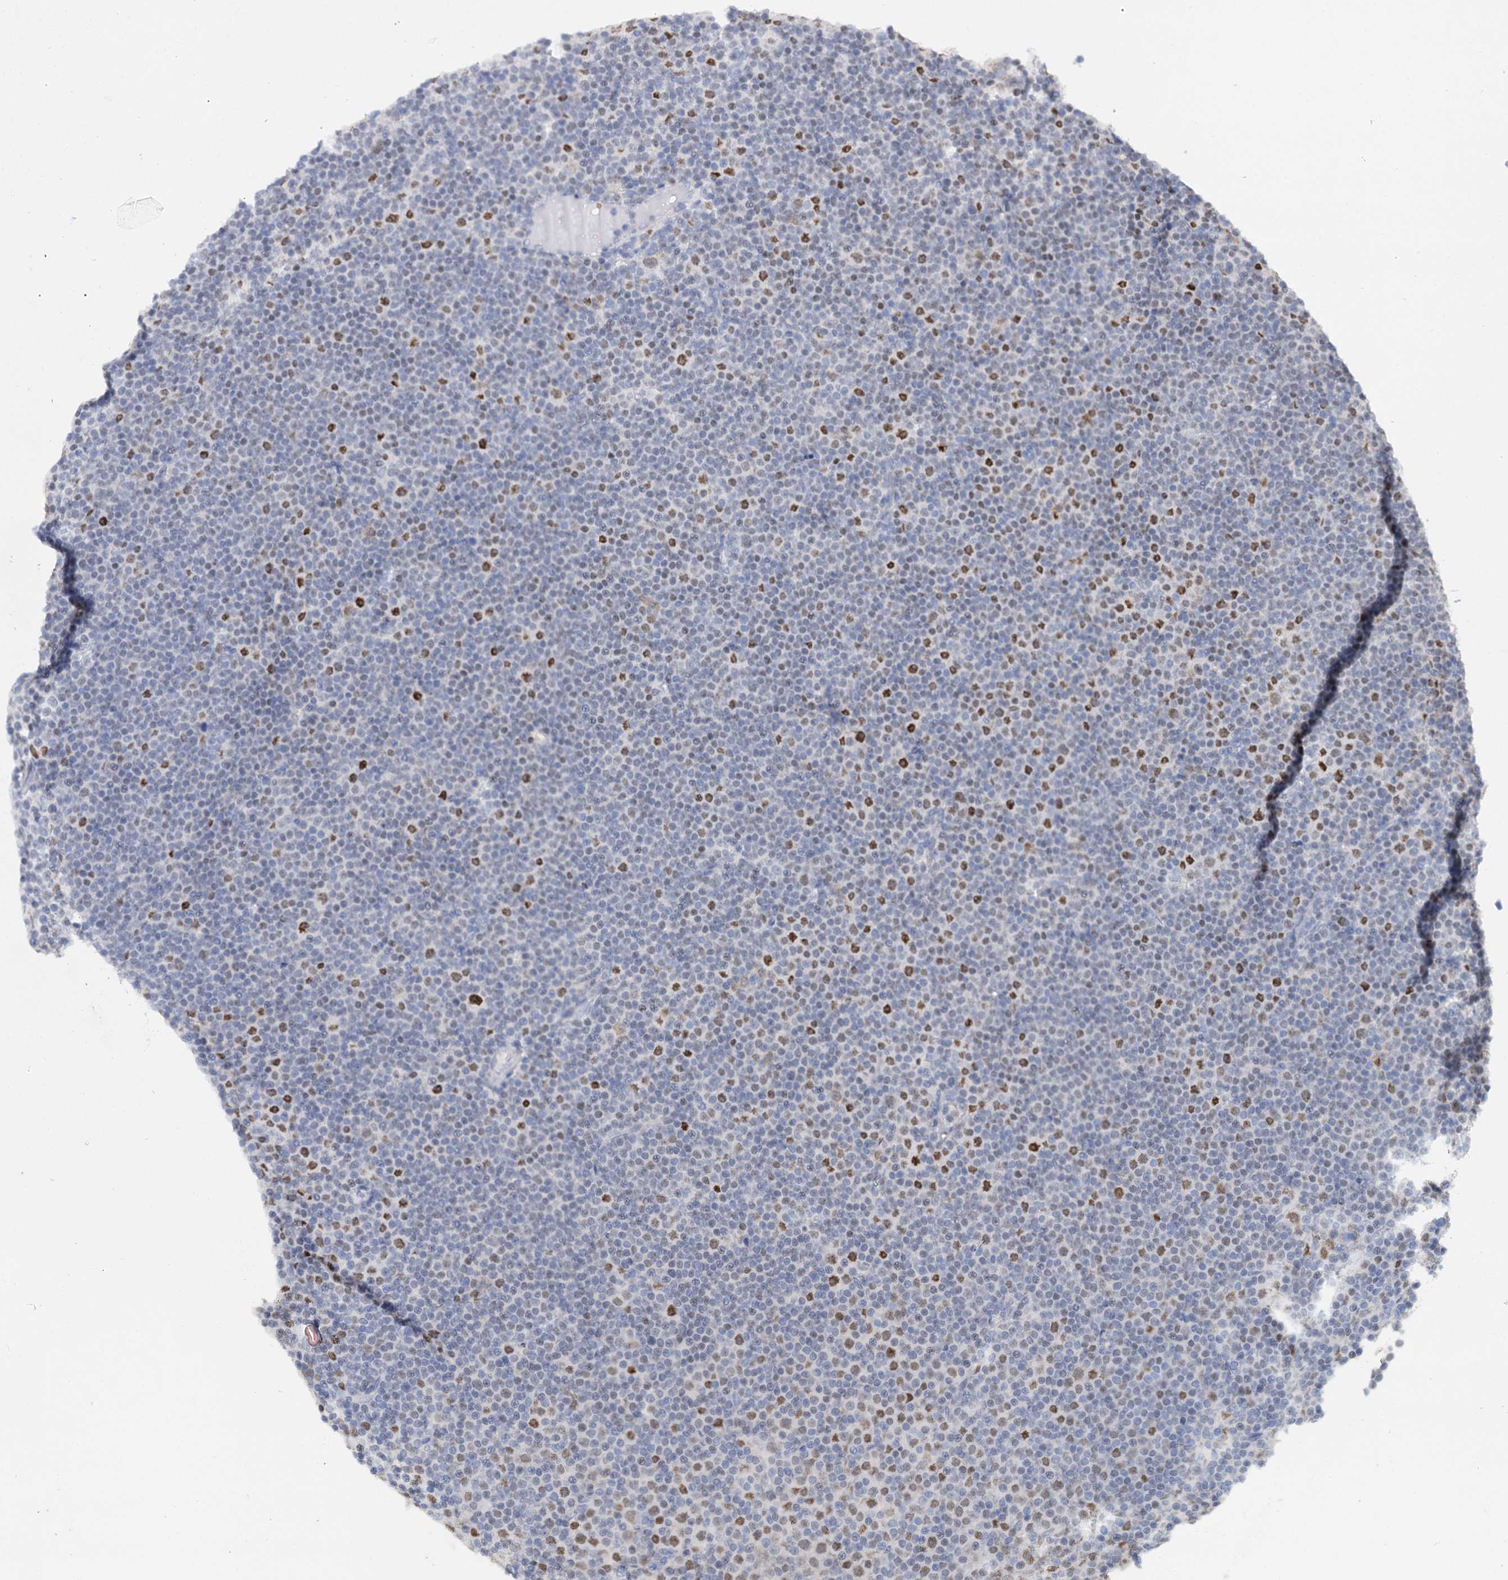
{"staining": {"intensity": "moderate", "quantity": "25%-75%", "location": "cytoplasmic/membranous"}, "tissue": "lymphoma", "cell_type": "Tumor cells", "image_type": "cancer", "snomed": [{"axis": "morphology", "description": "Malignant lymphoma, non-Hodgkin's type, Low grade"}, {"axis": "topography", "description": "Lymph node"}], "caption": "Immunohistochemistry of human lymphoma reveals medium levels of moderate cytoplasmic/membranous positivity in approximately 25%-75% of tumor cells.", "gene": "TP53", "patient": {"sex": "female", "age": 67}}